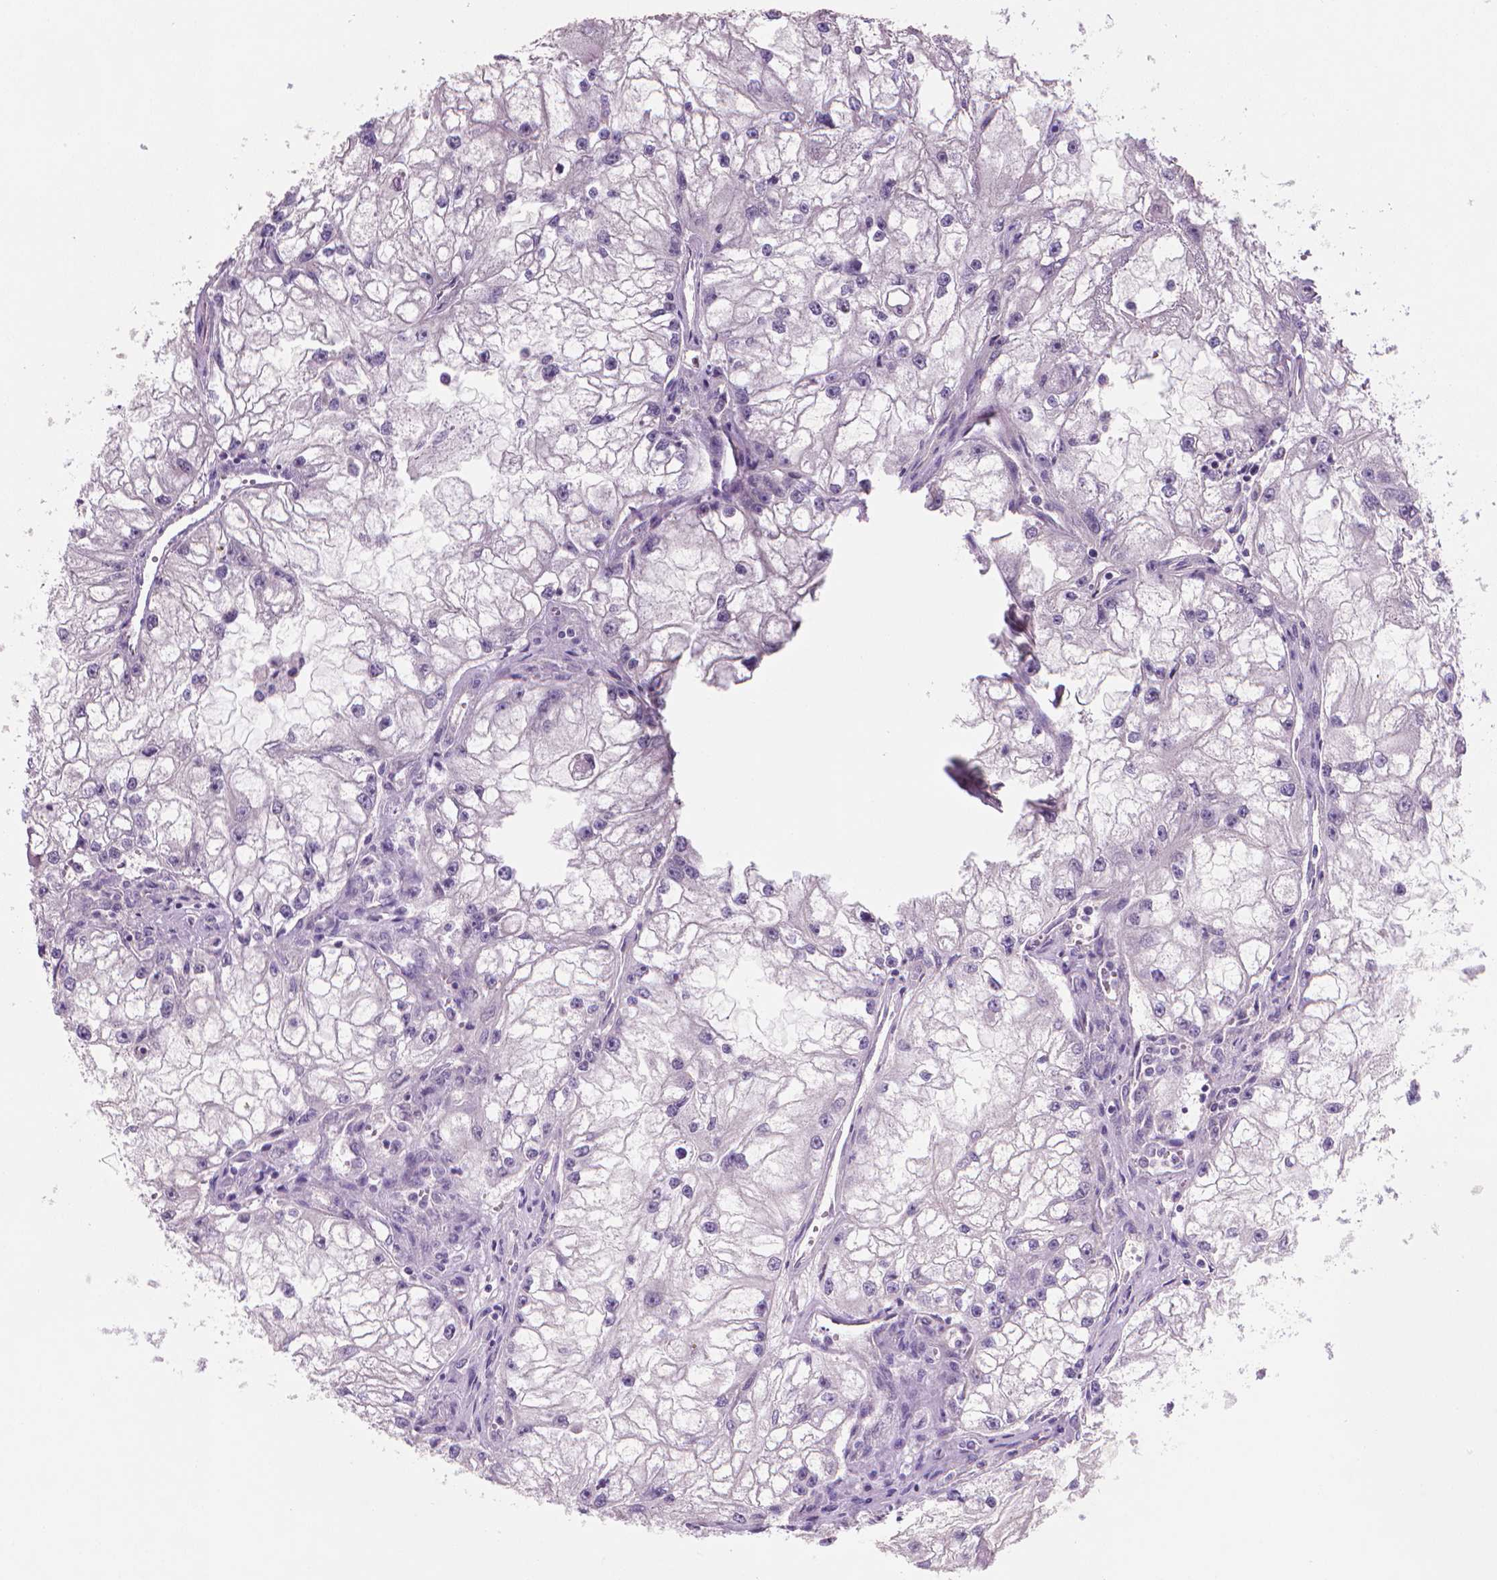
{"staining": {"intensity": "negative", "quantity": "none", "location": "none"}, "tissue": "renal cancer", "cell_type": "Tumor cells", "image_type": "cancer", "snomed": [{"axis": "morphology", "description": "Adenocarcinoma, NOS"}, {"axis": "topography", "description": "Kidney"}], "caption": "Immunohistochemical staining of human renal cancer exhibits no significant staining in tumor cells. Nuclei are stained in blue.", "gene": "CLXN", "patient": {"sex": "male", "age": 59}}